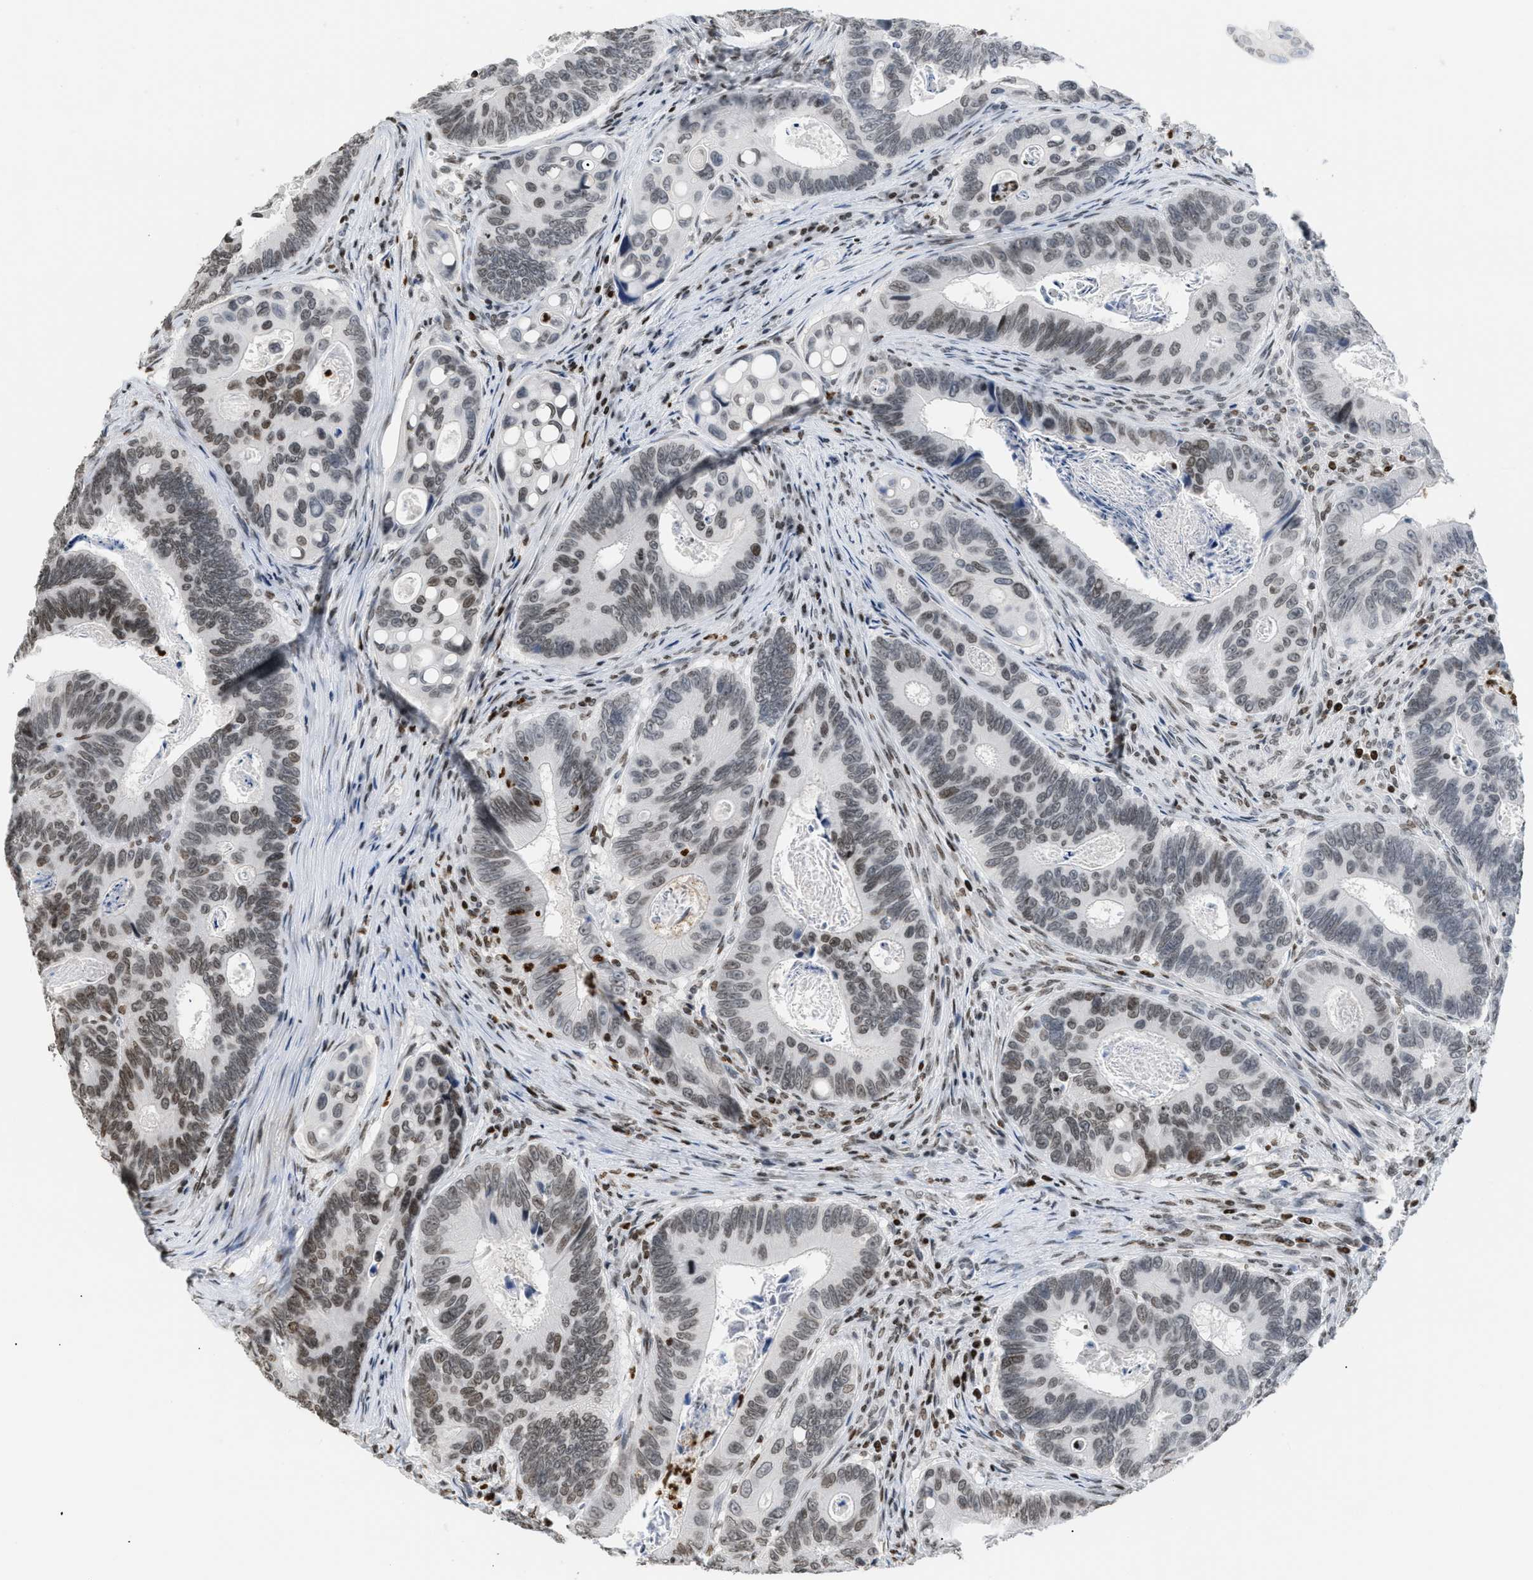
{"staining": {"intensity": "weak", "quantity": ">75%", "location": "nuclear"}, "tissue": "colorectal cancer", "cell_type": "Tumor cells", "image_type": "cancer", "snomed": [{"axis": "morphology", "description": "Inflammation, NOS"}, {"axis": "morphology", "description": "Adenocarcinoma, NOS"}, {"axis": "topography", "description": "Colon"}], "caption": "Immunohistochemistry (IHC) (DAB) staining of adenocarcinoma (colorectal) displays weak nuclear protein expression in about >75% of tumor cells.", "gene": "HMGN2", "patient": {"sex": "male", "age": 72}}